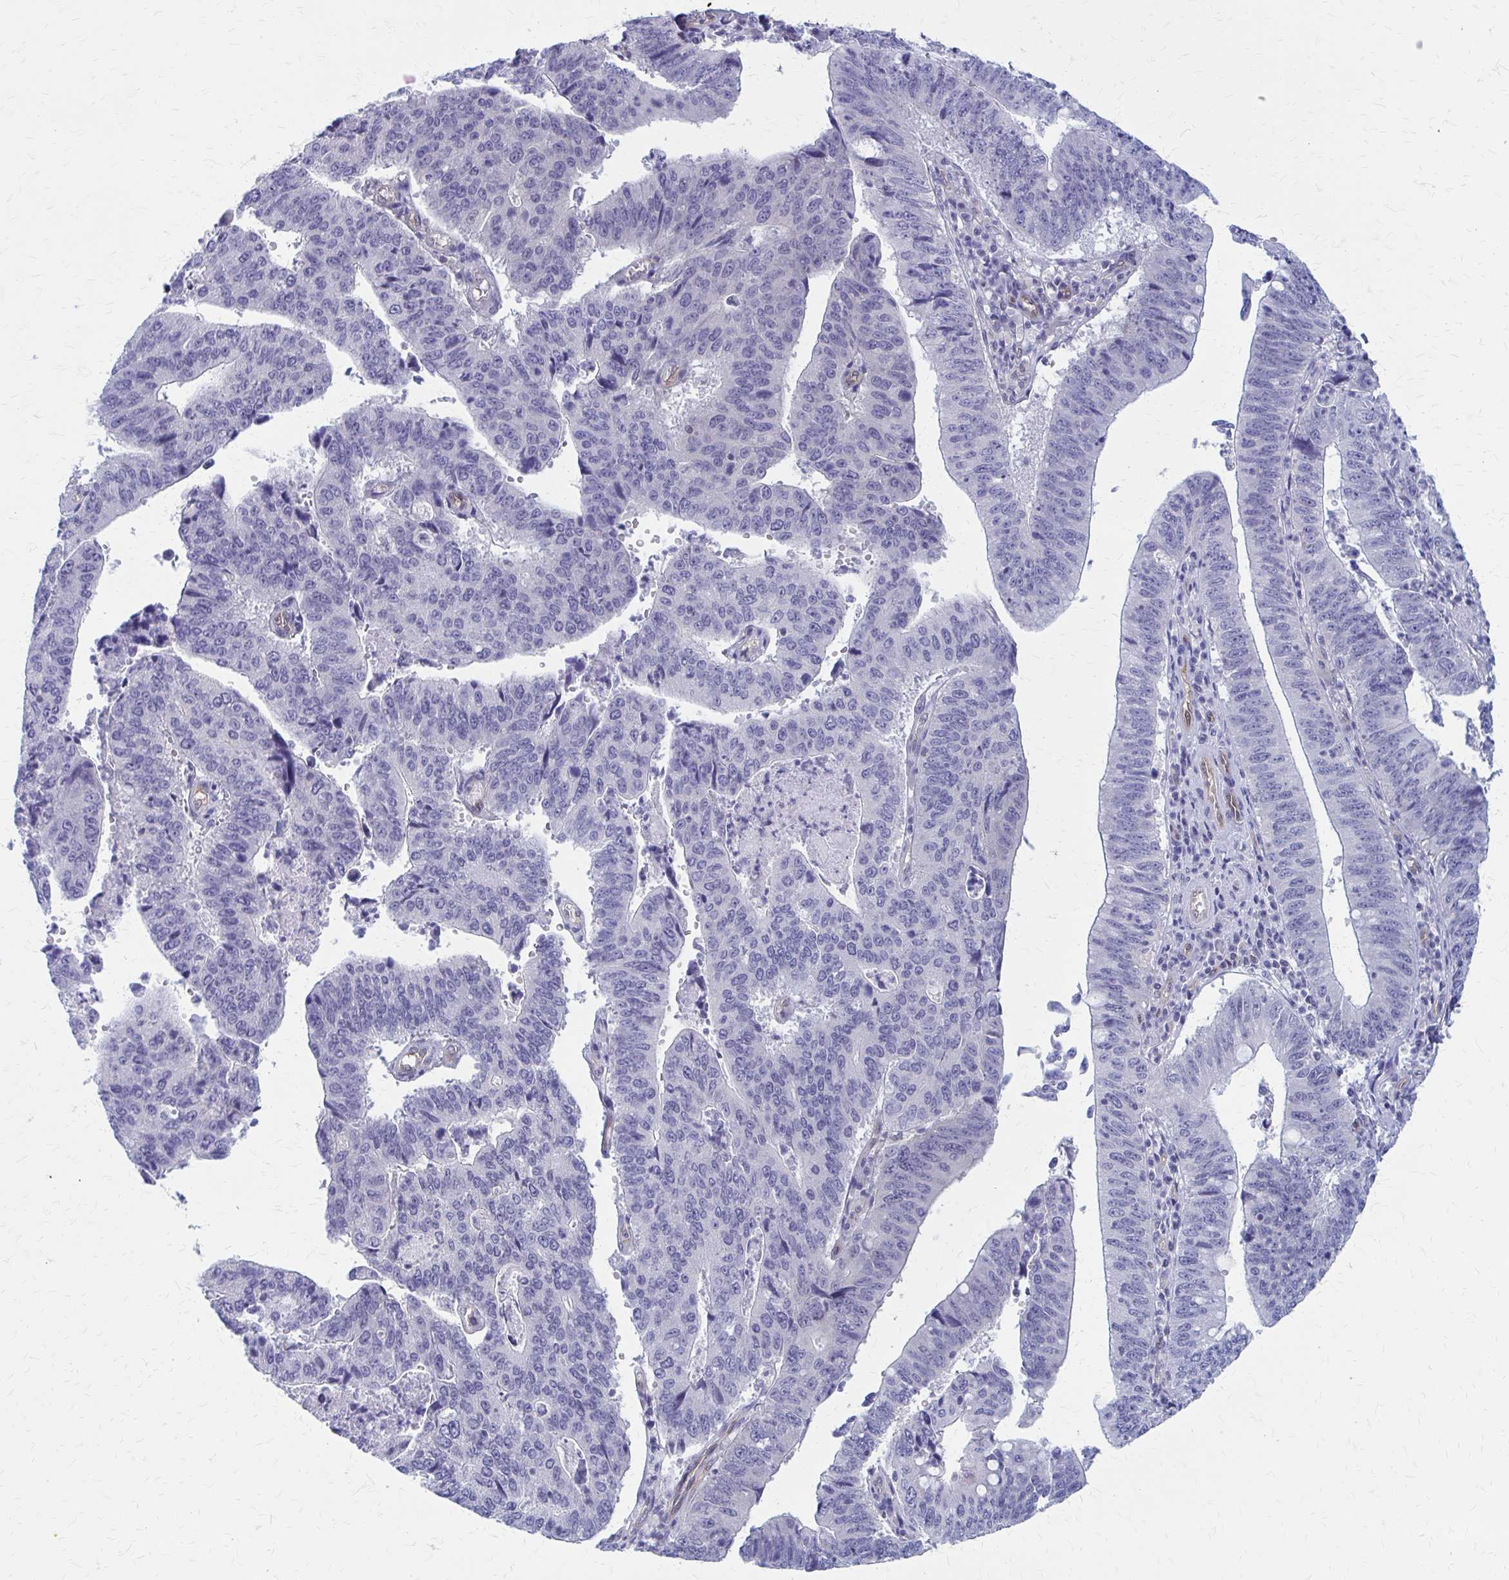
{"staining": {"intensity": "negative", "quantity": "none", "location": "none"}, "tissue": "stomach cancer", "cell_type": "Tumor cells", "image_type": "cancer", "snomed": [{"axis": "morphology", "description": "Adenocarcinoma, NOS"}, {"axis": "topography", "description": "Stomach"}], "caption": "An image of stomach cancer stained for a protein shows no brown staining in tumor cells. Brightfield microscopy of immunohistochemistry stained with DAB (3,3'-diaminobenzidine) (brown) and hematoxylin (blue), captured at high magnification.", "gene": "CLIC2", "patient": {"sex": "male", "age": 59}}